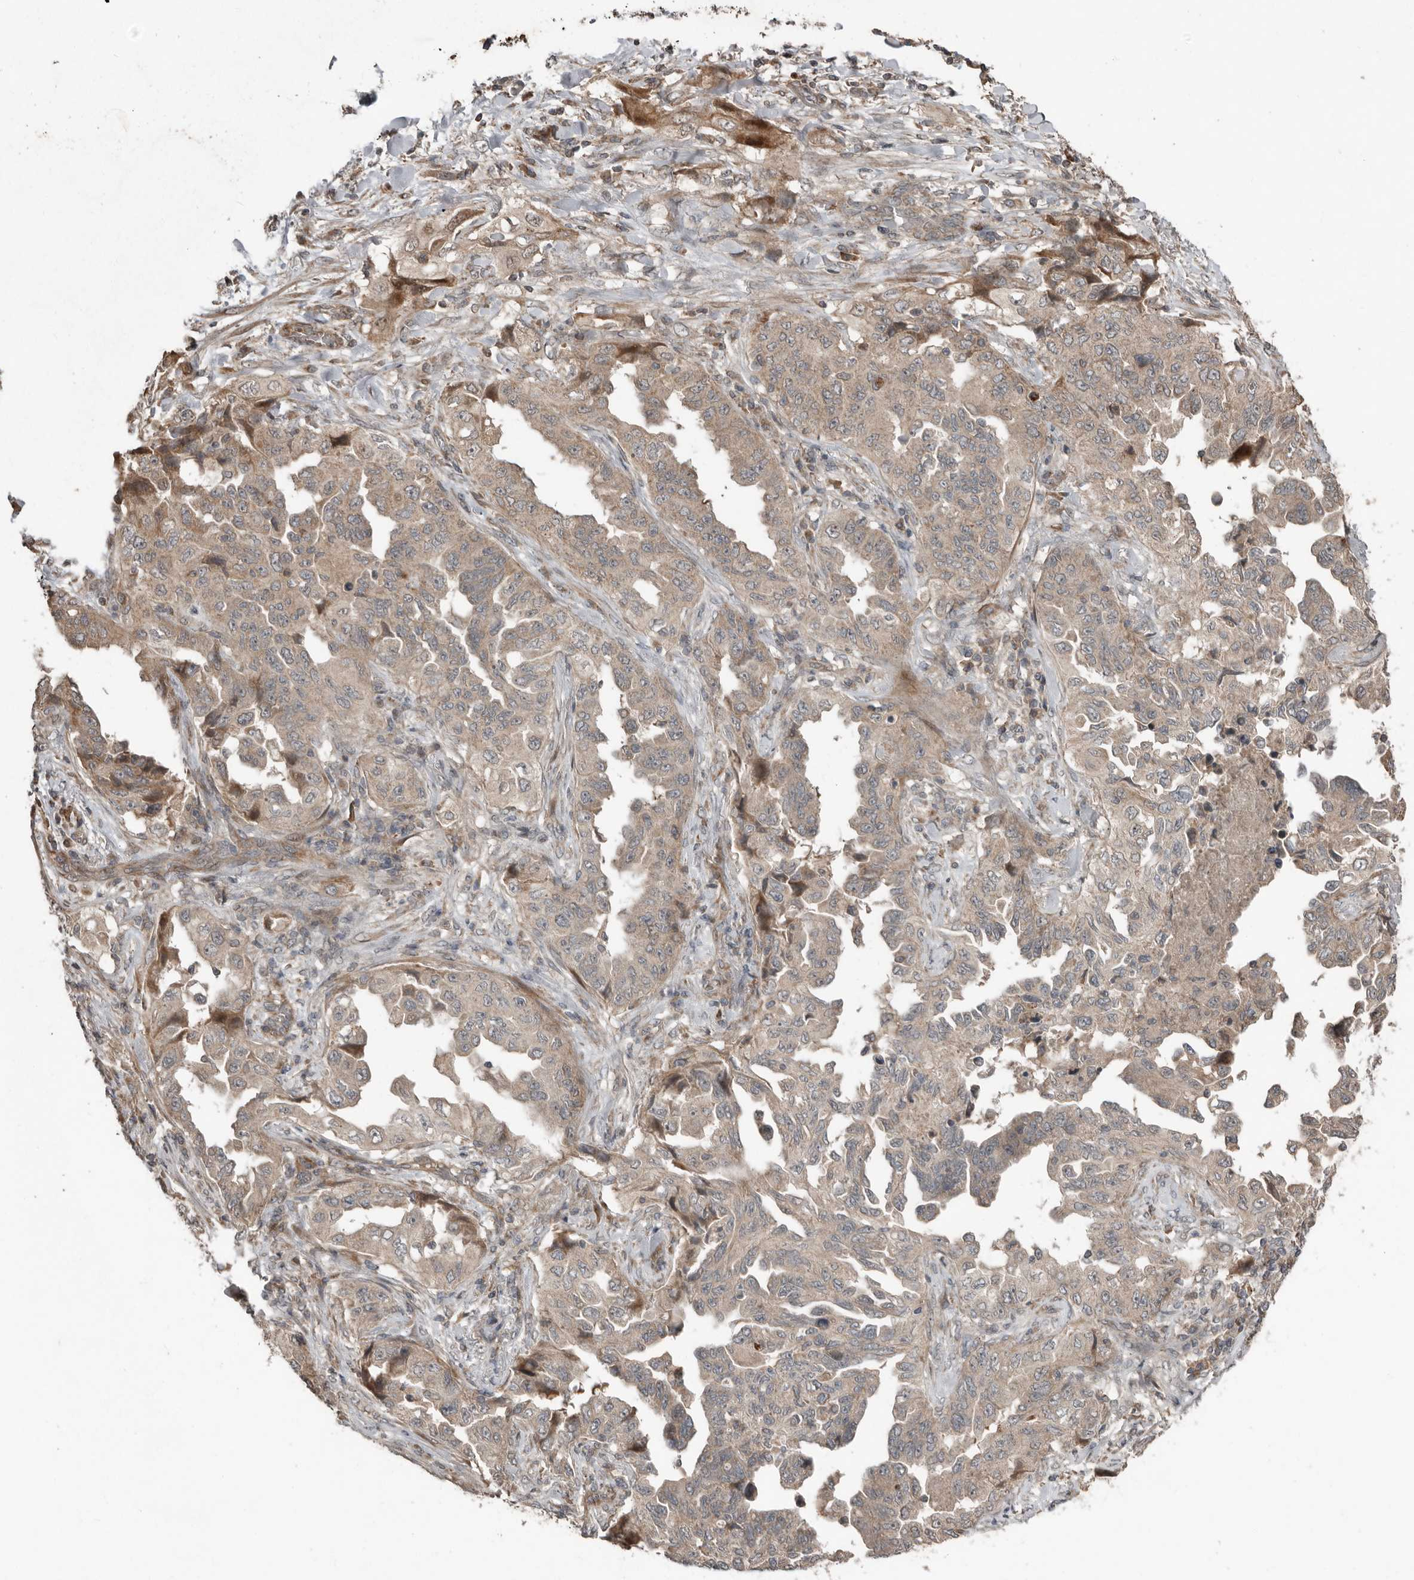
{"staining": {"intensity": "weak", "quantity": "25%-75%", "location": "cytoplasmic/membranous"}, "tissue": "lung cancer", "cell_type": "Tumor cells", "image_type": "cancer", "snomed": [{"axis": "morphology", "description": "Adenocarcinoma, NOS"}, {"axis": "topography", "description": "Lung"}], "caption": "Immunohistochemical staining of lung cancer (adenocarcinoma) demonstrates low levels of weak cytoplasmic/membranous expression in about 25%-75% of tumor cells. (IHC, brightfield microscopy, high magnification).", "gene": "SLC6A7", "patient": {"sex": "female", "age": 51}}